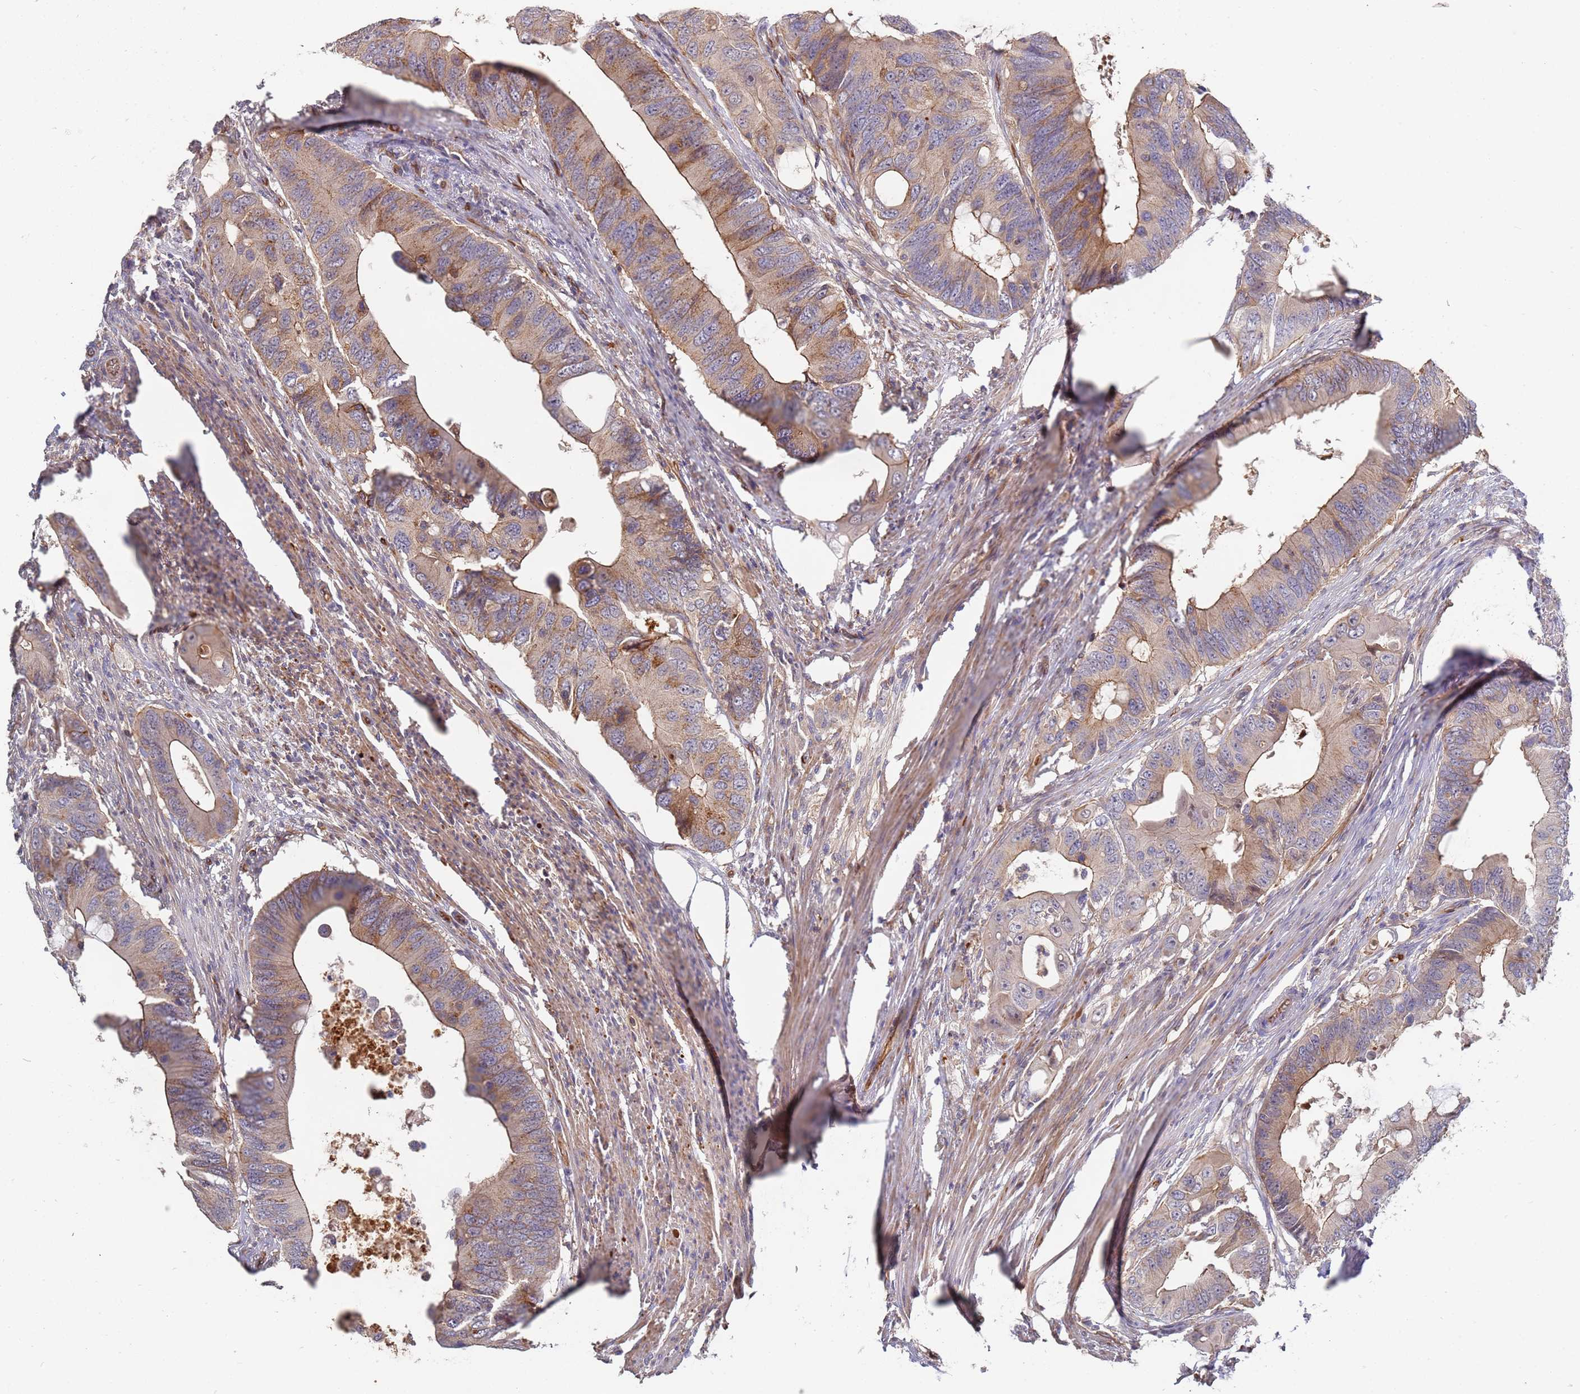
{"staining": {"intensity": "weak", "quantity": "25%-75%", "location": "cytoplasmic/membranous"}, "tissue": "colorectal cancer", "cell_type": "Tumor cells", "image_type": "cancer", "snomed": [{"axis": "morphology", "description": "Adenocarcinoma, NOS"}, {"axis": "topography", "description": "Colon"}], "caption": "IHC staining of colorectal cancer (adenocarcinoma), which exhibits low levels of weak cytoplasmic/membranous expression in approximately 25%-75% of tumor cells indicating weak cytoplasmic/membranous protein expression. The staining was performed using DAB (brown) for protein detection and nuclei were counterstained in hematoxylin (blue).", "gene": "ABCB6", "patient": {"sex": "male", "age": 71}}